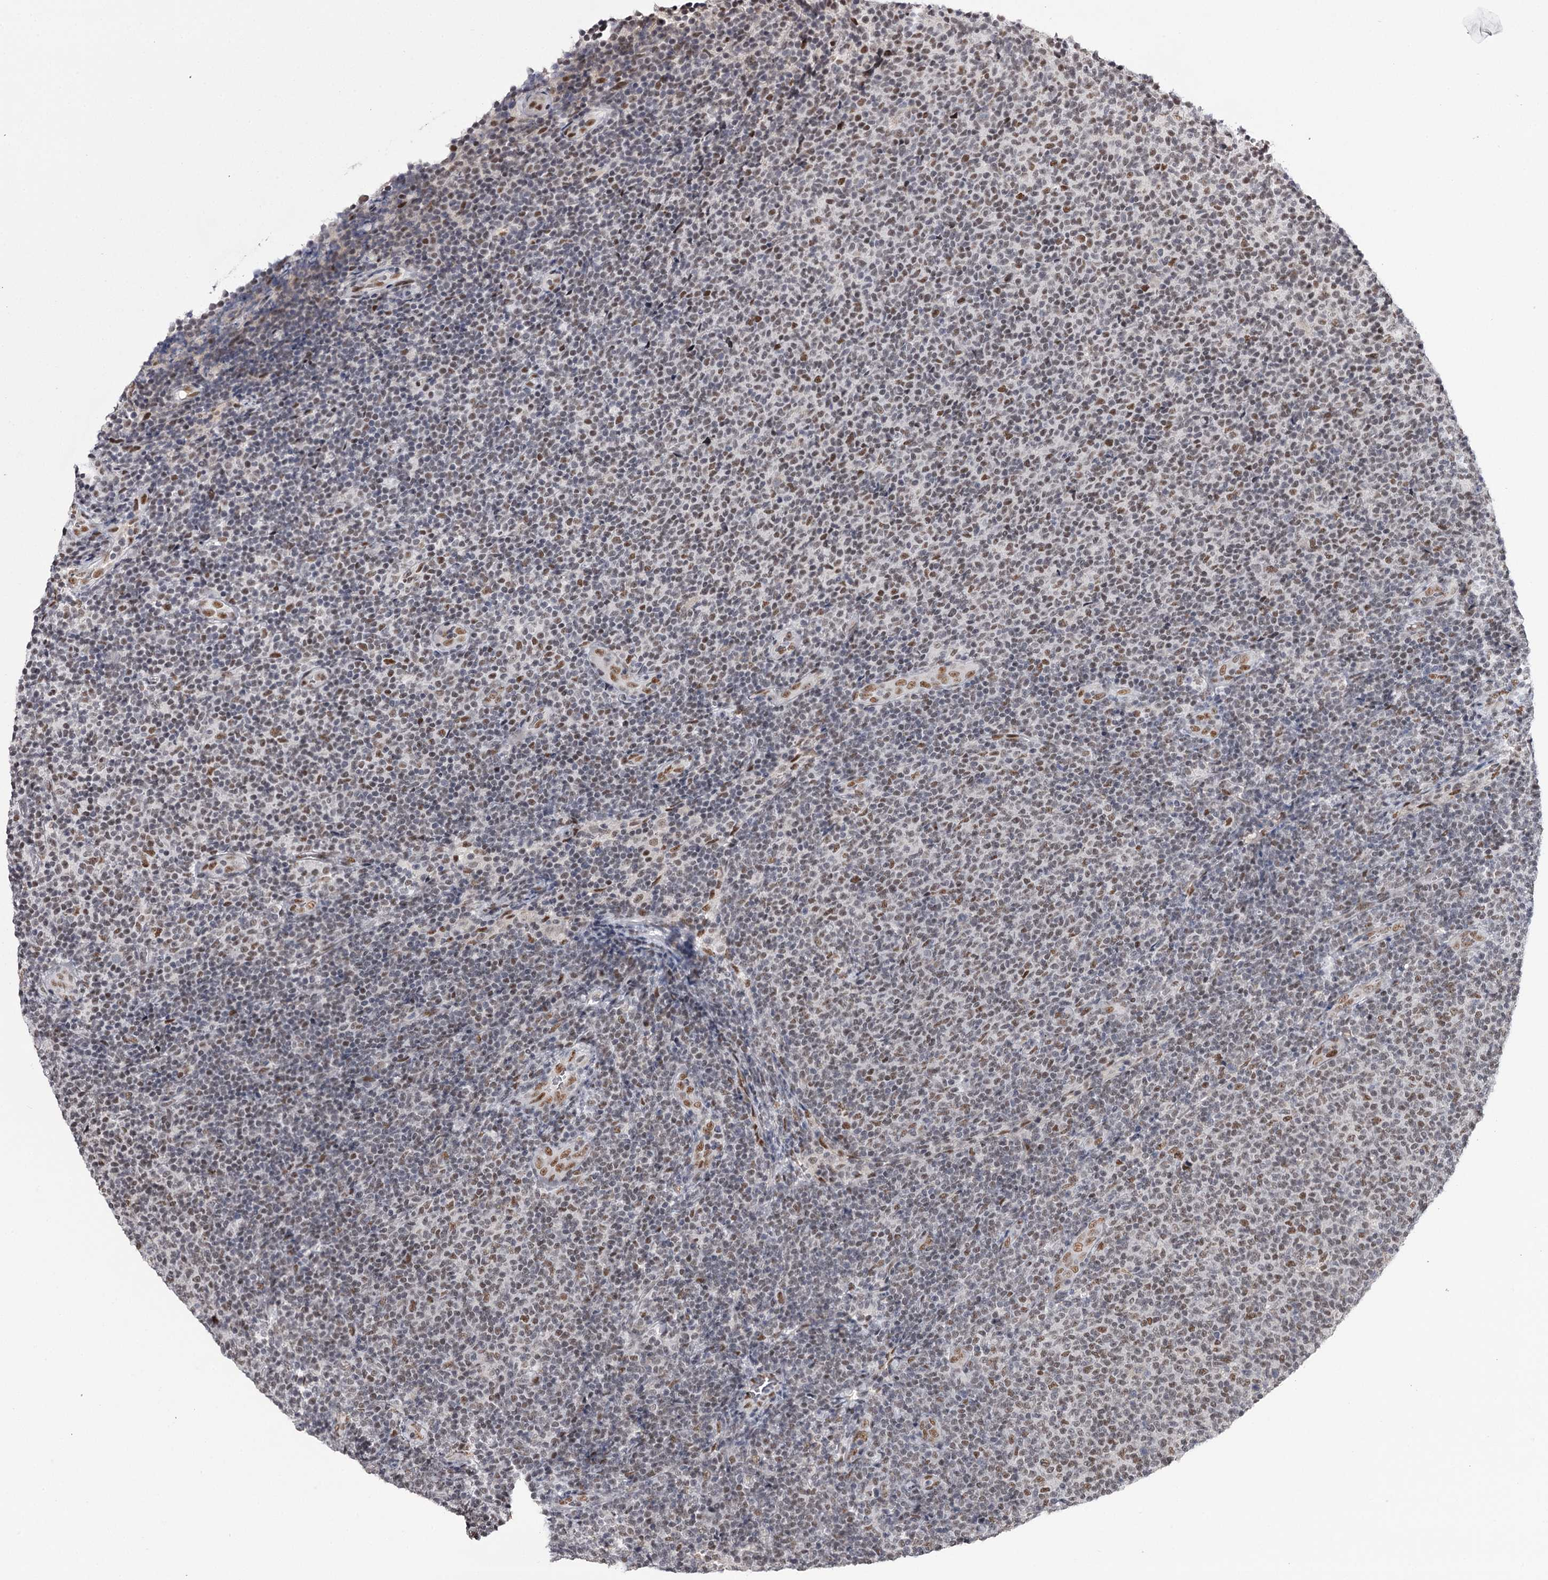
{"staining": {"intensity": "moderate", "quantity": "<25%", "location": "nuclear"}, "tissue": "lymphoma", "cell_type": "Tumor cells", "image_type": "cancer", "snomed": [{"axis": "morphology", "description": "Malignant lymphoma, non-Hodgkin's type, Low grade"}, {"axis": "topography", "description": "Lymph node"}], "caption": "An image showing moderate nuclear expression in approximately <25% of tumor cells in malignant lymphoma, non-Hodgkin's type (low-grade), as visualized by brown immunohistochemical staining.", "gene": "TTC33", "patient": {"sex": "male", "age": 66}}